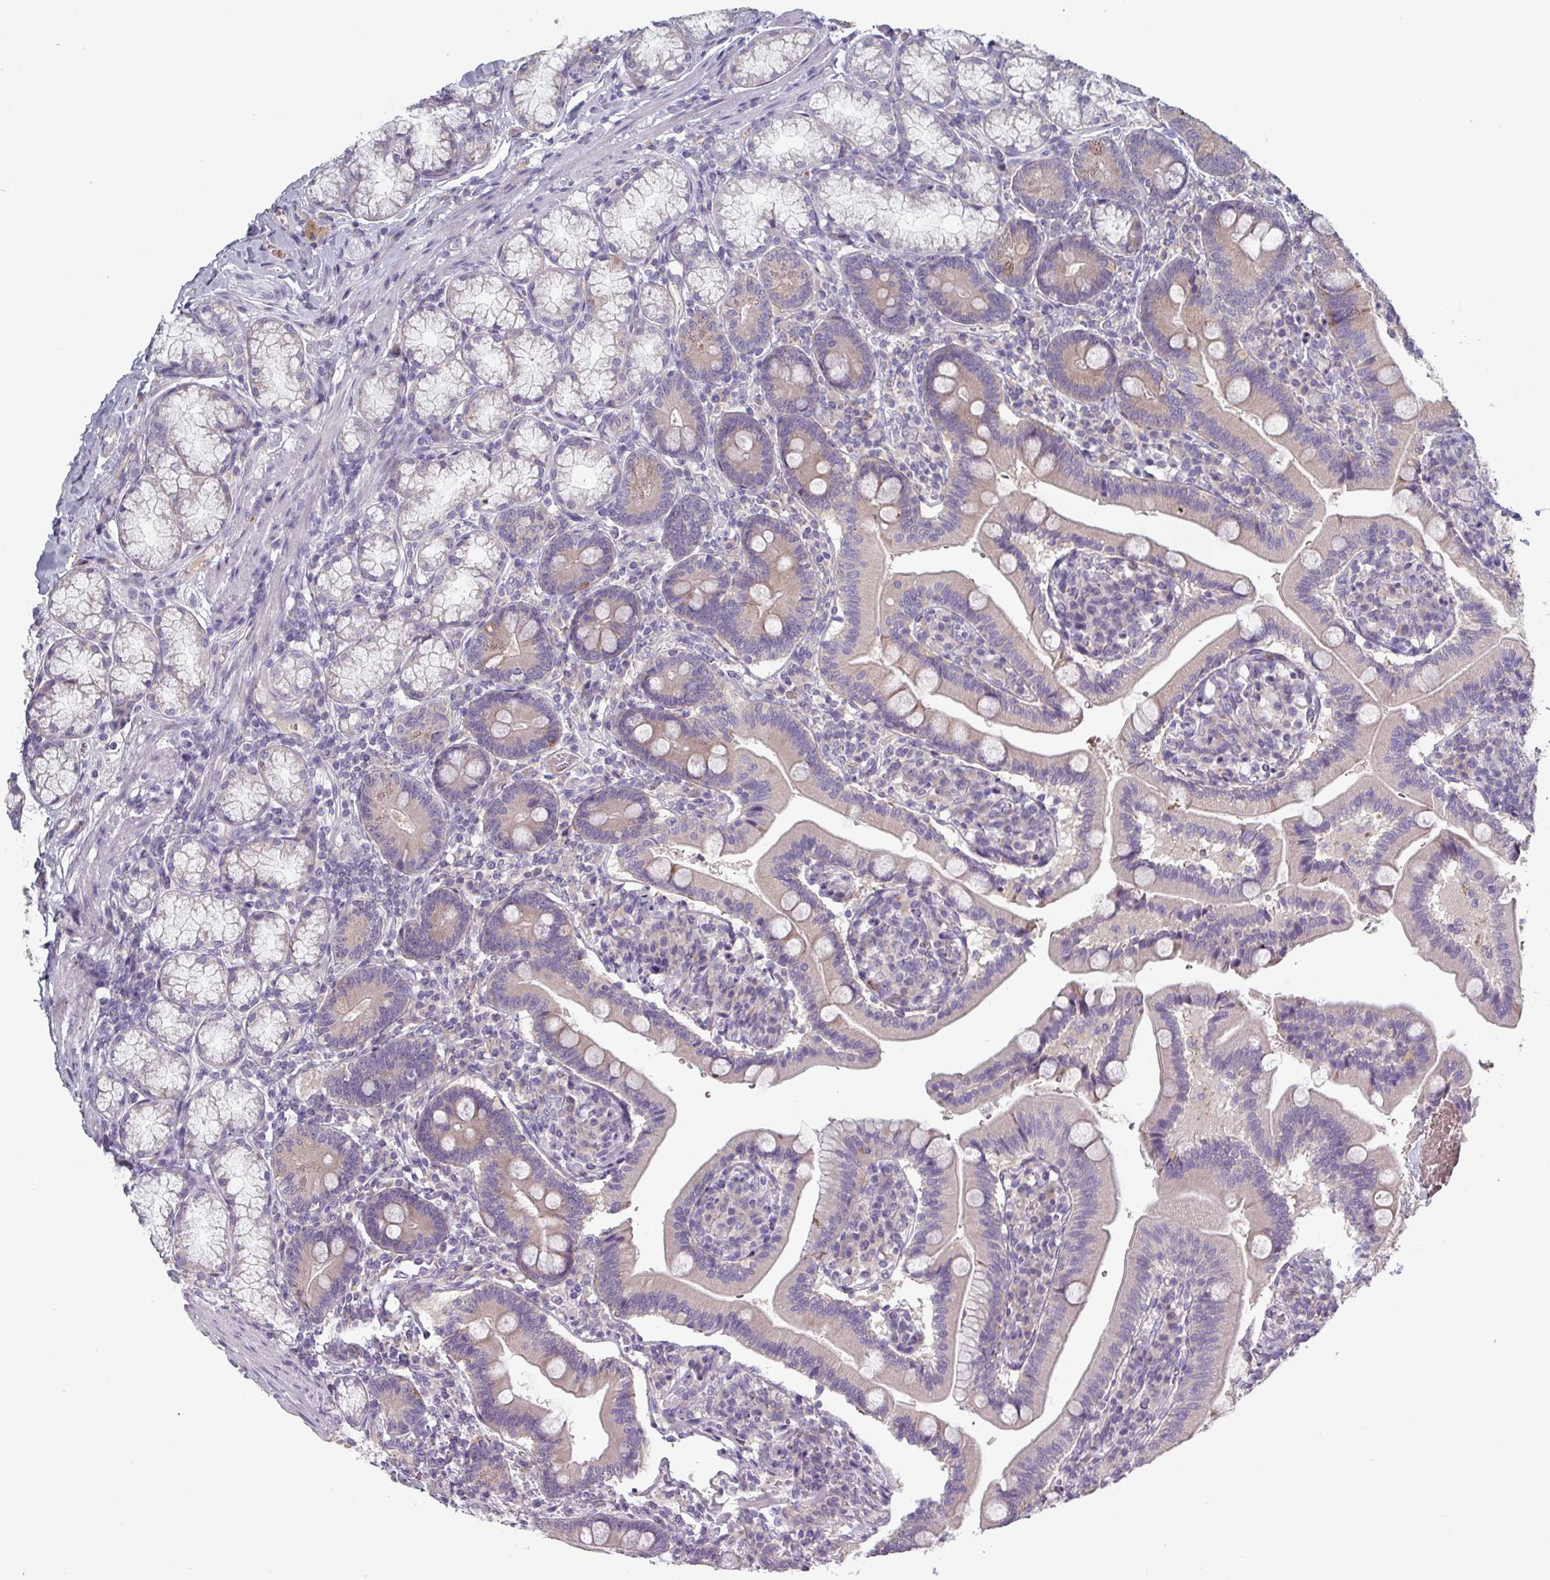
{"staining": {"intensity": "negative", "quantity": "none", "location": "none"}, "tissue": "duodenum", "cell_type": "Glandular cells", "image_type": "normal", "snomed": [{"axis": "morphology", "description": "Normal tissue, NOS"}, {"axis": "topography", "description": "Duodenum"}], "caption": "Immunohistochemical staining of normal human duodenum shows no significant expression in glandular cells.", "gene": "PRAMEF7", "patient": {"sex": "female", "age": 67}}